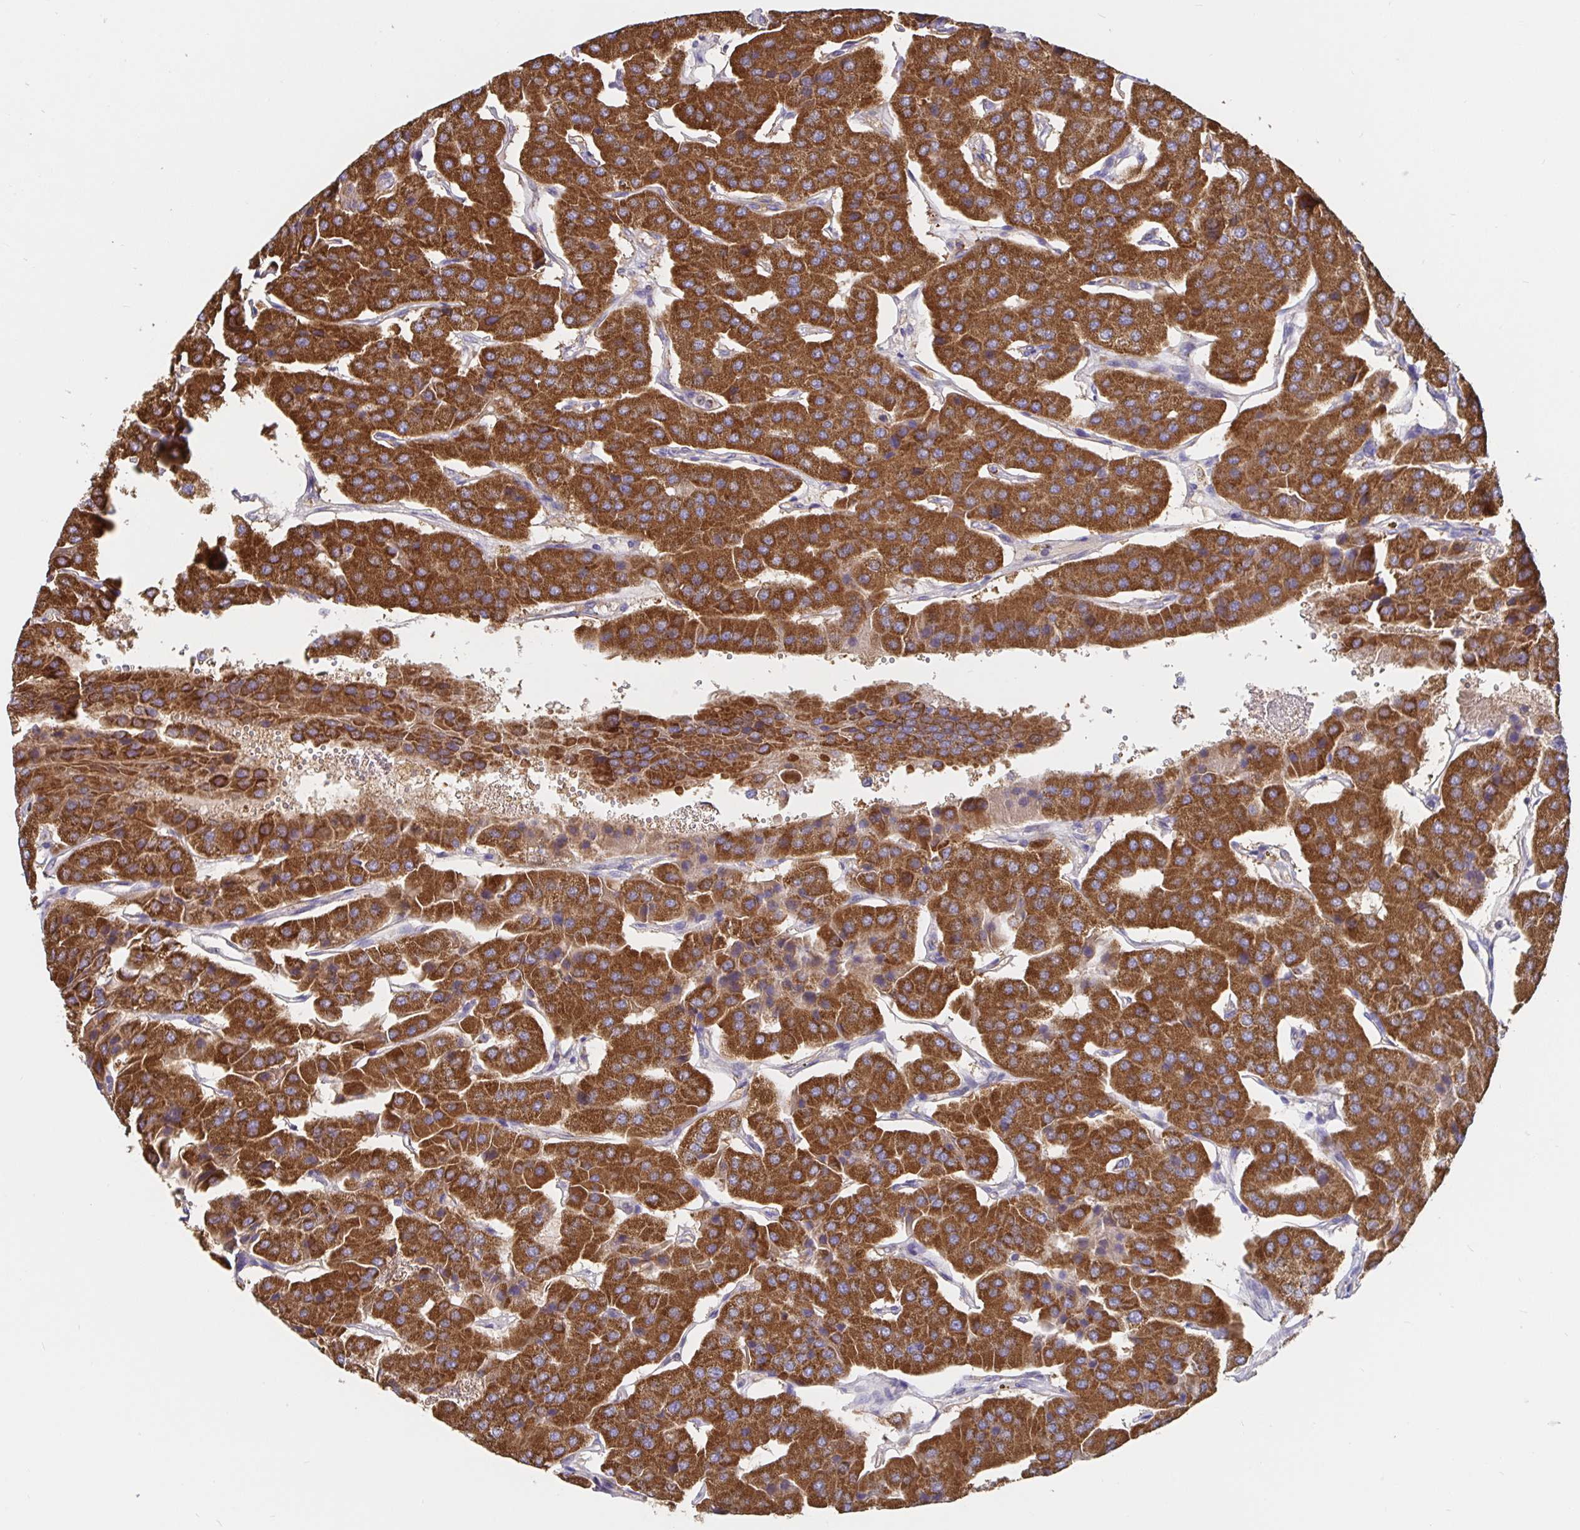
{"staining": {"intensity": "strong", "quantity": ">75%", "location": "cytoplasmic/membranous"}, "tissue": "parathyroid gland", "cell_type": "Glandular cells", "image_type": "normal", "snomed": [{"axis": "morphology", "description": "Normal tissue, NOS"}, {"axis": "morphology", "description": "Adenoma, NOS"}, {"axis": "topography", "description": "Parathyroid gland"}], "caption": "Immunohistochemistry (IHC) histopathology image of benign parathyroid gland stained for a protein (brown), which exhibits high levels of strong cytoplasmic/membranous staining in about >75% of glandular cells.", "gene": "PRDX3", "patient": {"sex": "female", "age": 86}}